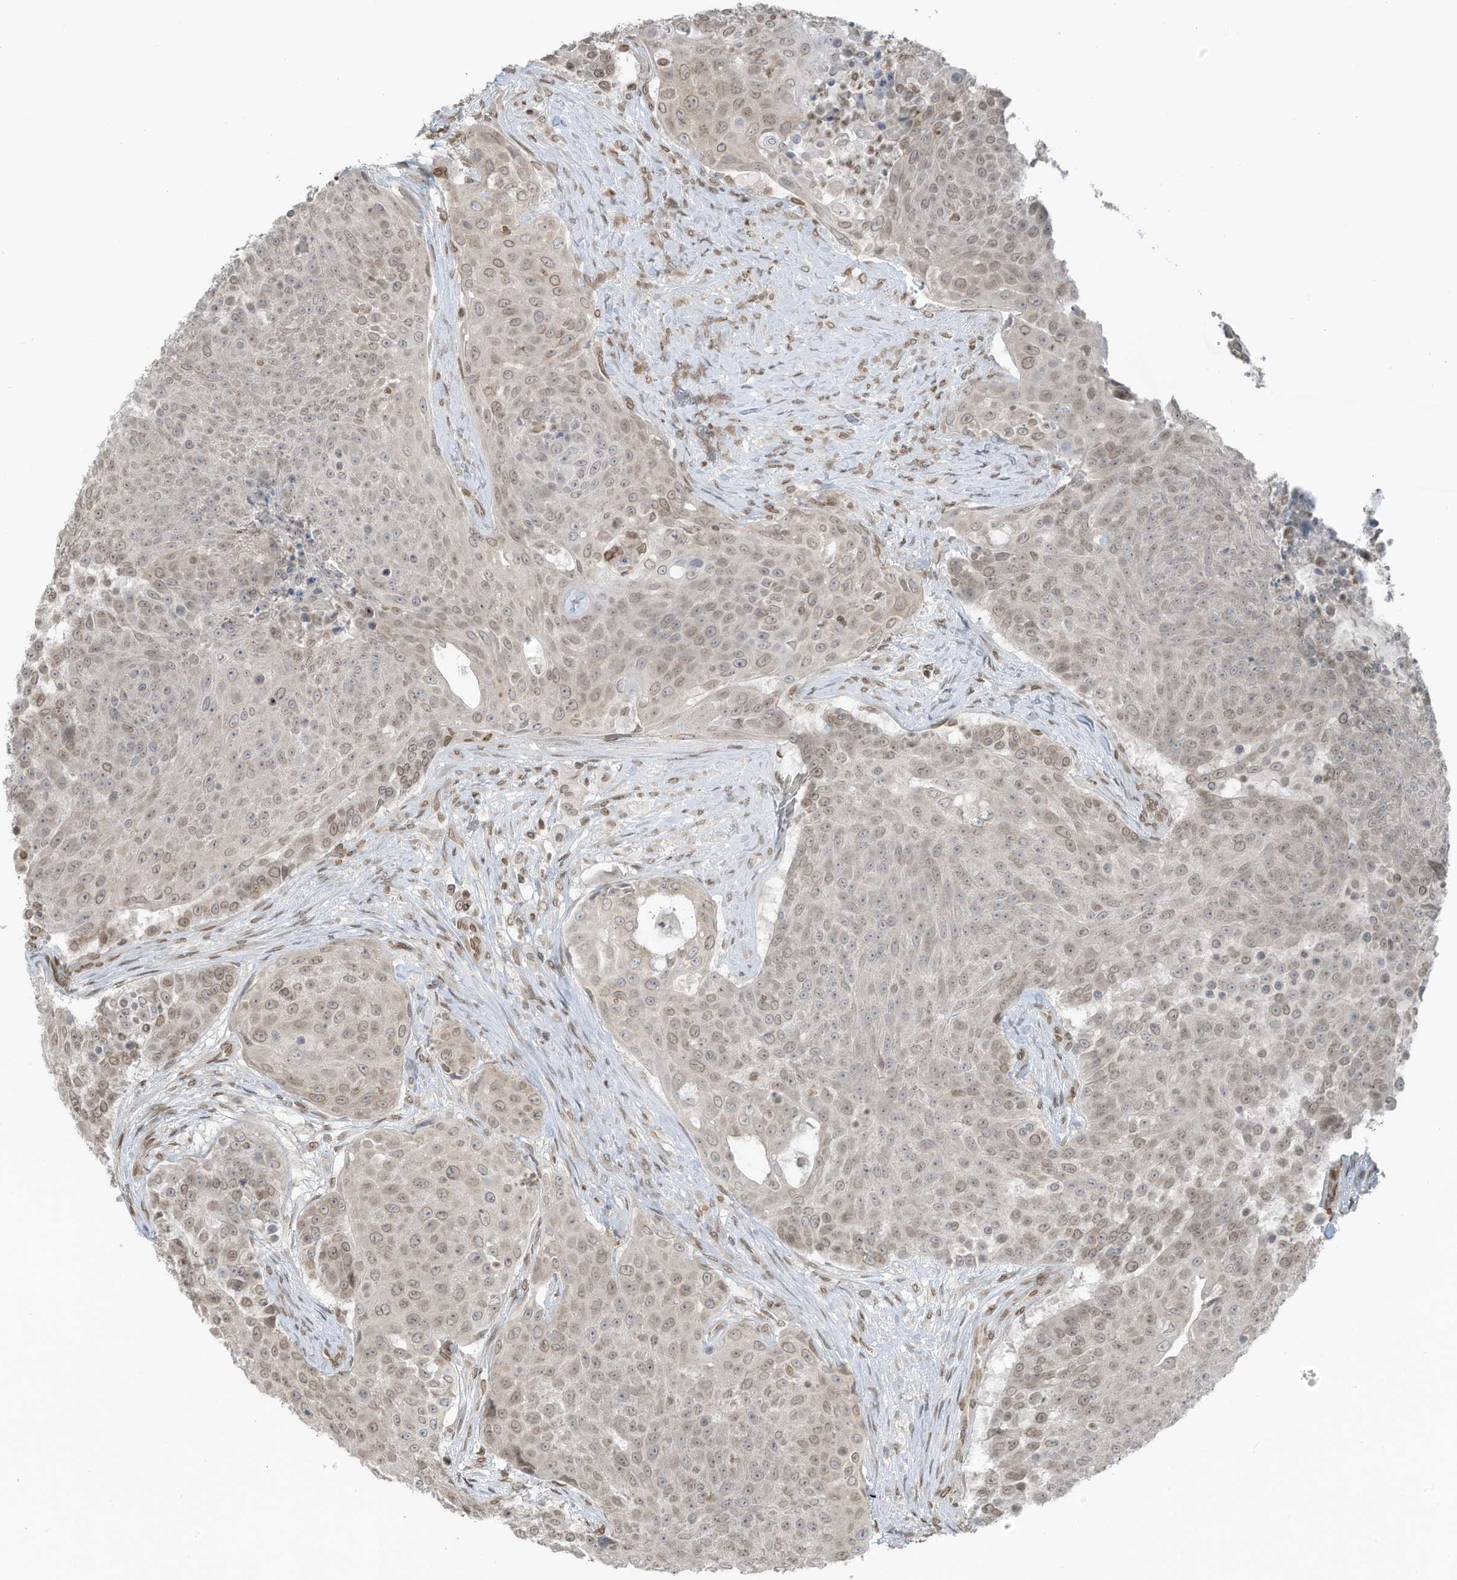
{"staining": {"intensity": "weak", "quantity": "25%-75%", "location": "nuclear"}, "tissue": "urothelial cancer", "cell_type": "Tumor cells", "image_type": "cancer", "snomed": [{"axis": "morphology", "description": "Urothelial carcinoma, High grade"}, {"axis": "topography", "description": "Urinary bladder"}], "caption": "Immunohistochemical staining of human urothelial cancer exhibits weak nuclear protein staining in about 25%-75% of tumor cells. (Brightfield microscopy of DAB IHC at high magnification).", "gene": "RABL3", "patient": {"sex": "female", "age": 63}}